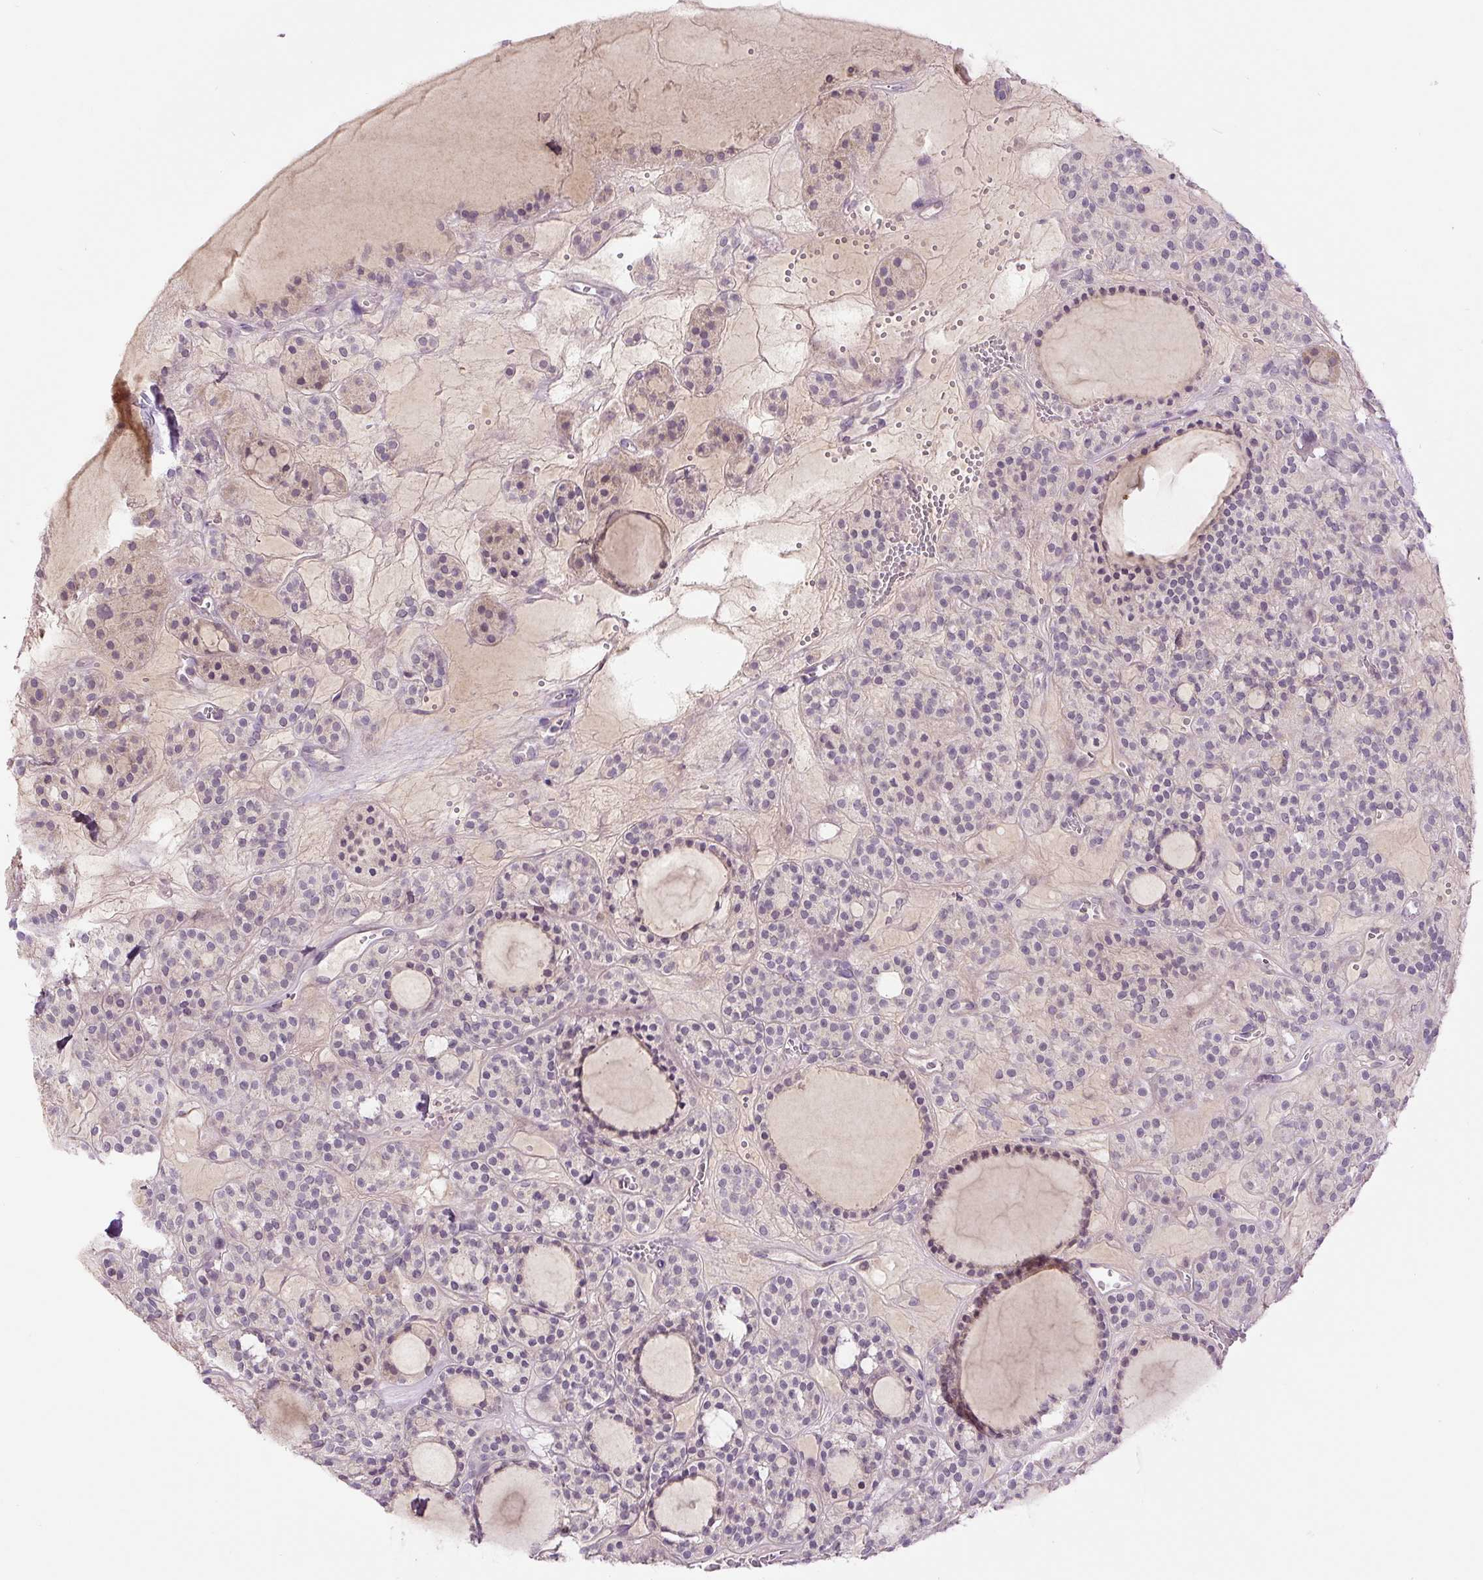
{"staining": {"intensity": "weak", "quantity": "<25%", "location": "cytoplasmic/membranous"}, "tissue": "thyroid cancer", "cell_type": "Tumor cells", "image_type": "cancer", "snomed": [{"axis": "morphology", "description": "Follicular adenoma carcinoma, NOS"}, {"axis": "topography", "description": "Thyroid gland"}], "caption": "Thyroid cancer (follicular adenoma carcinoma) was stained to show a protein in brown. There is no significant expression in tumor cells. (Stains: DAB IHC with hematoxylin counter stain, Microscopy: brightfield microscopy at high magnification).", "gene": "FABP7", "patient": {"sex": "female", "age": 63}}